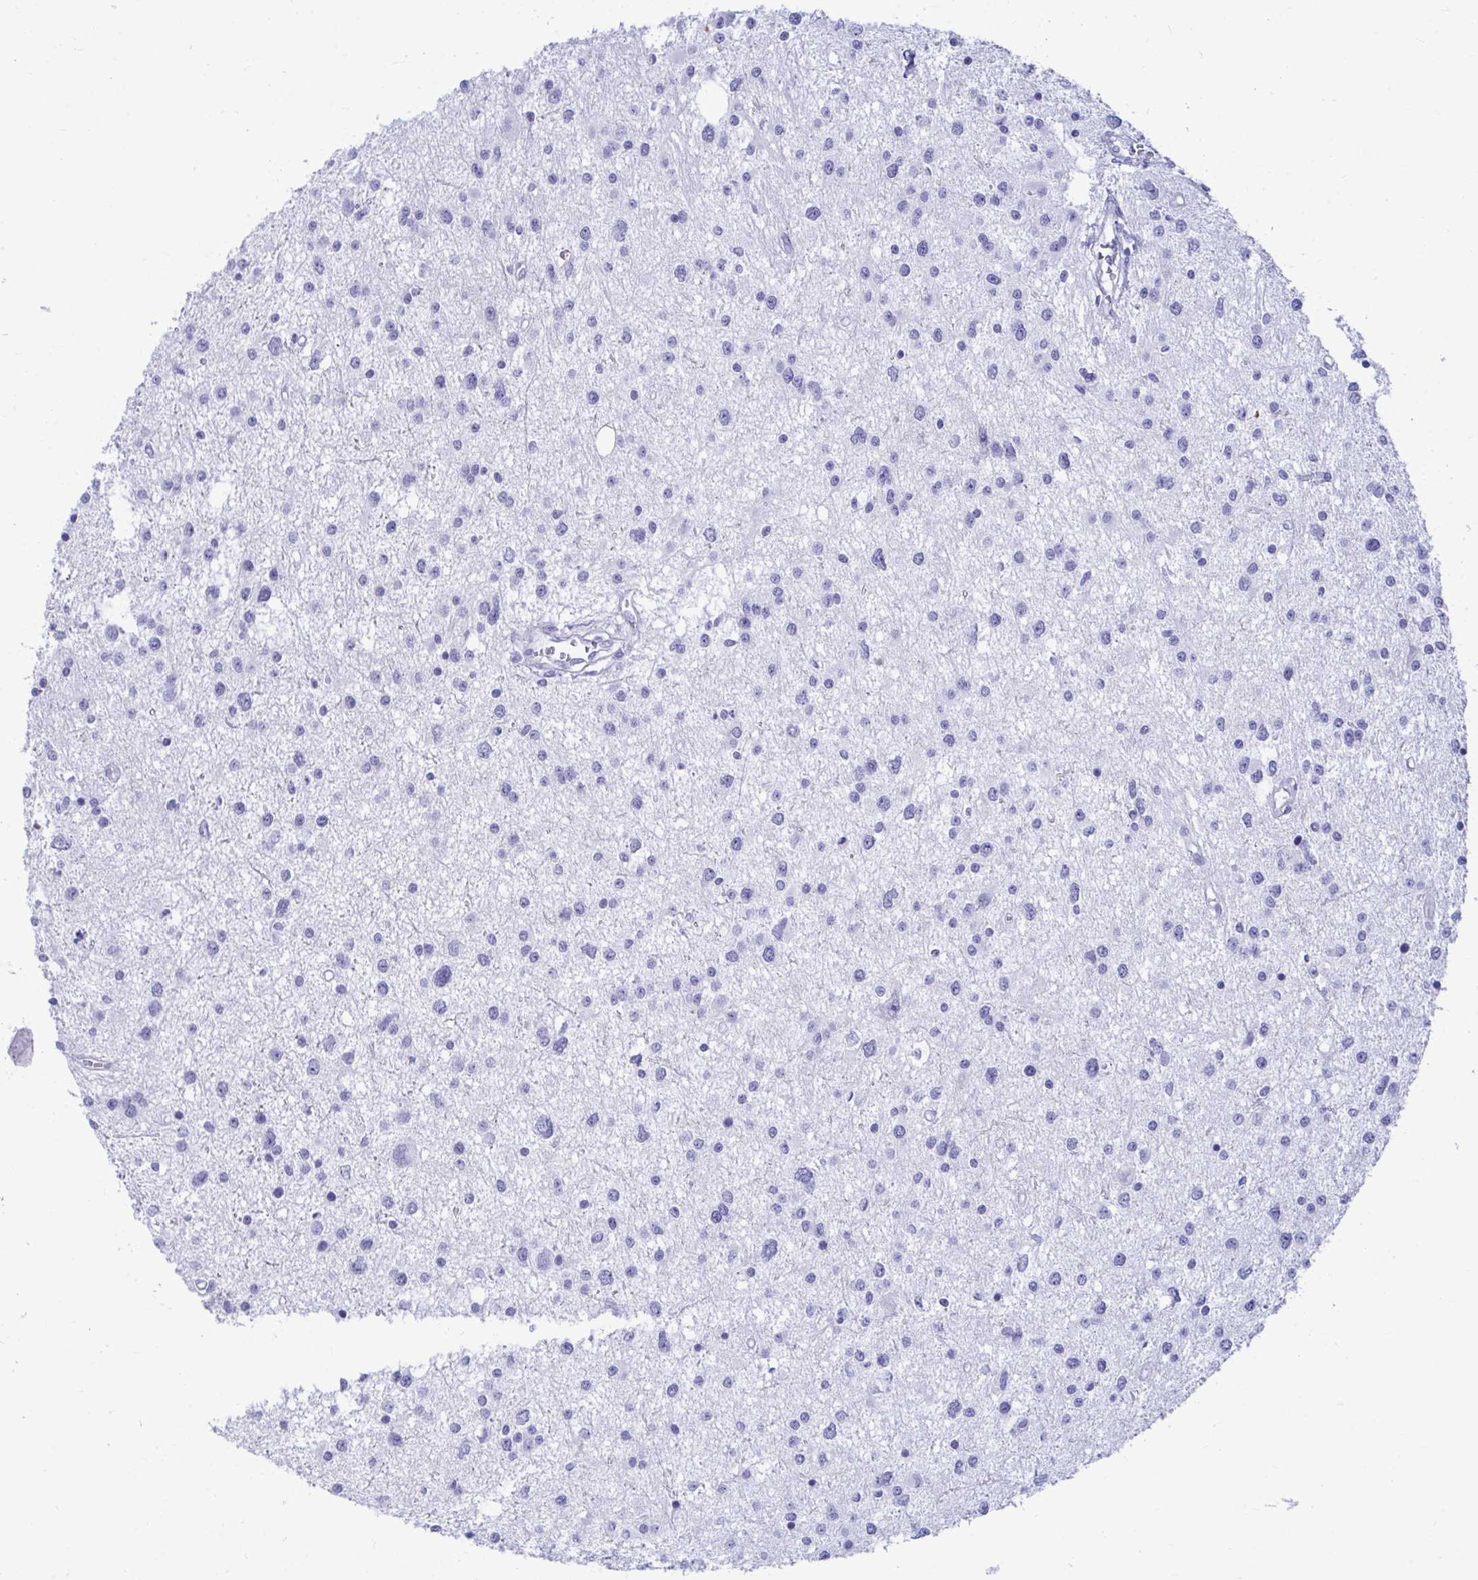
{"staining": {"intensity": "negative", "quantity": "none", "location": "none"}, "tissue": "glioma", "cell_type": "Tumor cells", "image_type": "cancer", "snomed": [{"axis": "morphology", "description": "Glioma, malignant, High grade"}, {"axis": "topography", "description": "Brain"}], "caption": "This photomicrograph is of glioma stained with IHC to label a protein in brown with the nuclei are counter-stained blue. There is no expression in tumor cells. The staining is performed using DAB brown chromogen with nuclei counter-stained in using hematoxylin.", "gene": "SHISA8", "patient": {"sex": "male", "age": 54}}